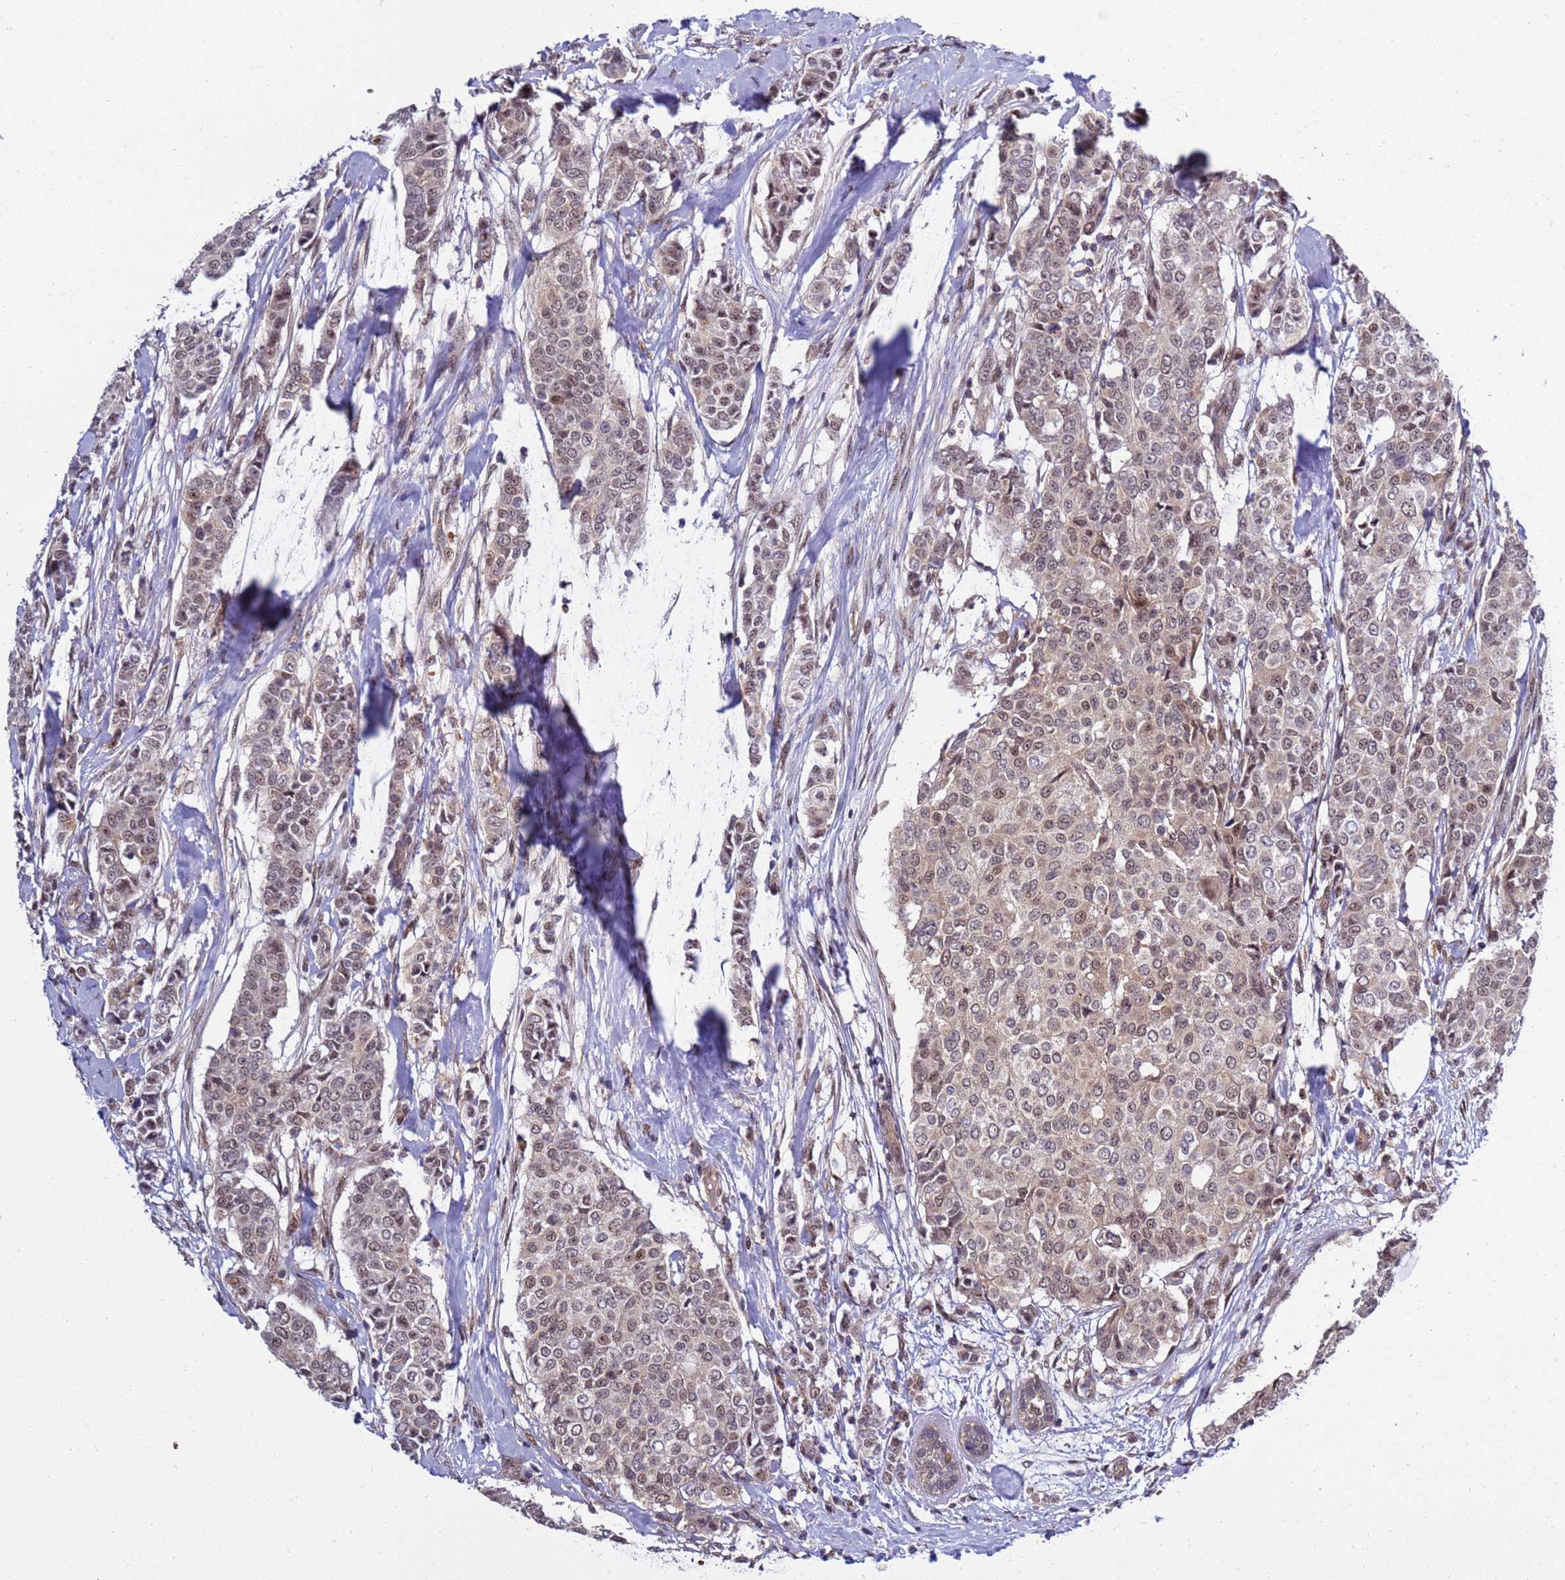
{"staining": {"intensity": "weak", "quantity": ">75%", "location": "cytoplasmic/membranous,nuclear"}, "tissue": "breast cancer", "cell_type": "Tumor cells", "image_type": "cancer", "snomed": [{"axis": "morphology", "description": "Lobular carcinoma"}, {"axis": "topography", "description": "Breast"}], "caption": "Brown immunohistochemical staining in human breast cancer (lobular carcinoma) exhibits weak cytoplasmic/membranous and nuclear positivity in about >75% of tumor cells.", "gene": "GEN1", "patient": {"sex": "female", "age": 51}}